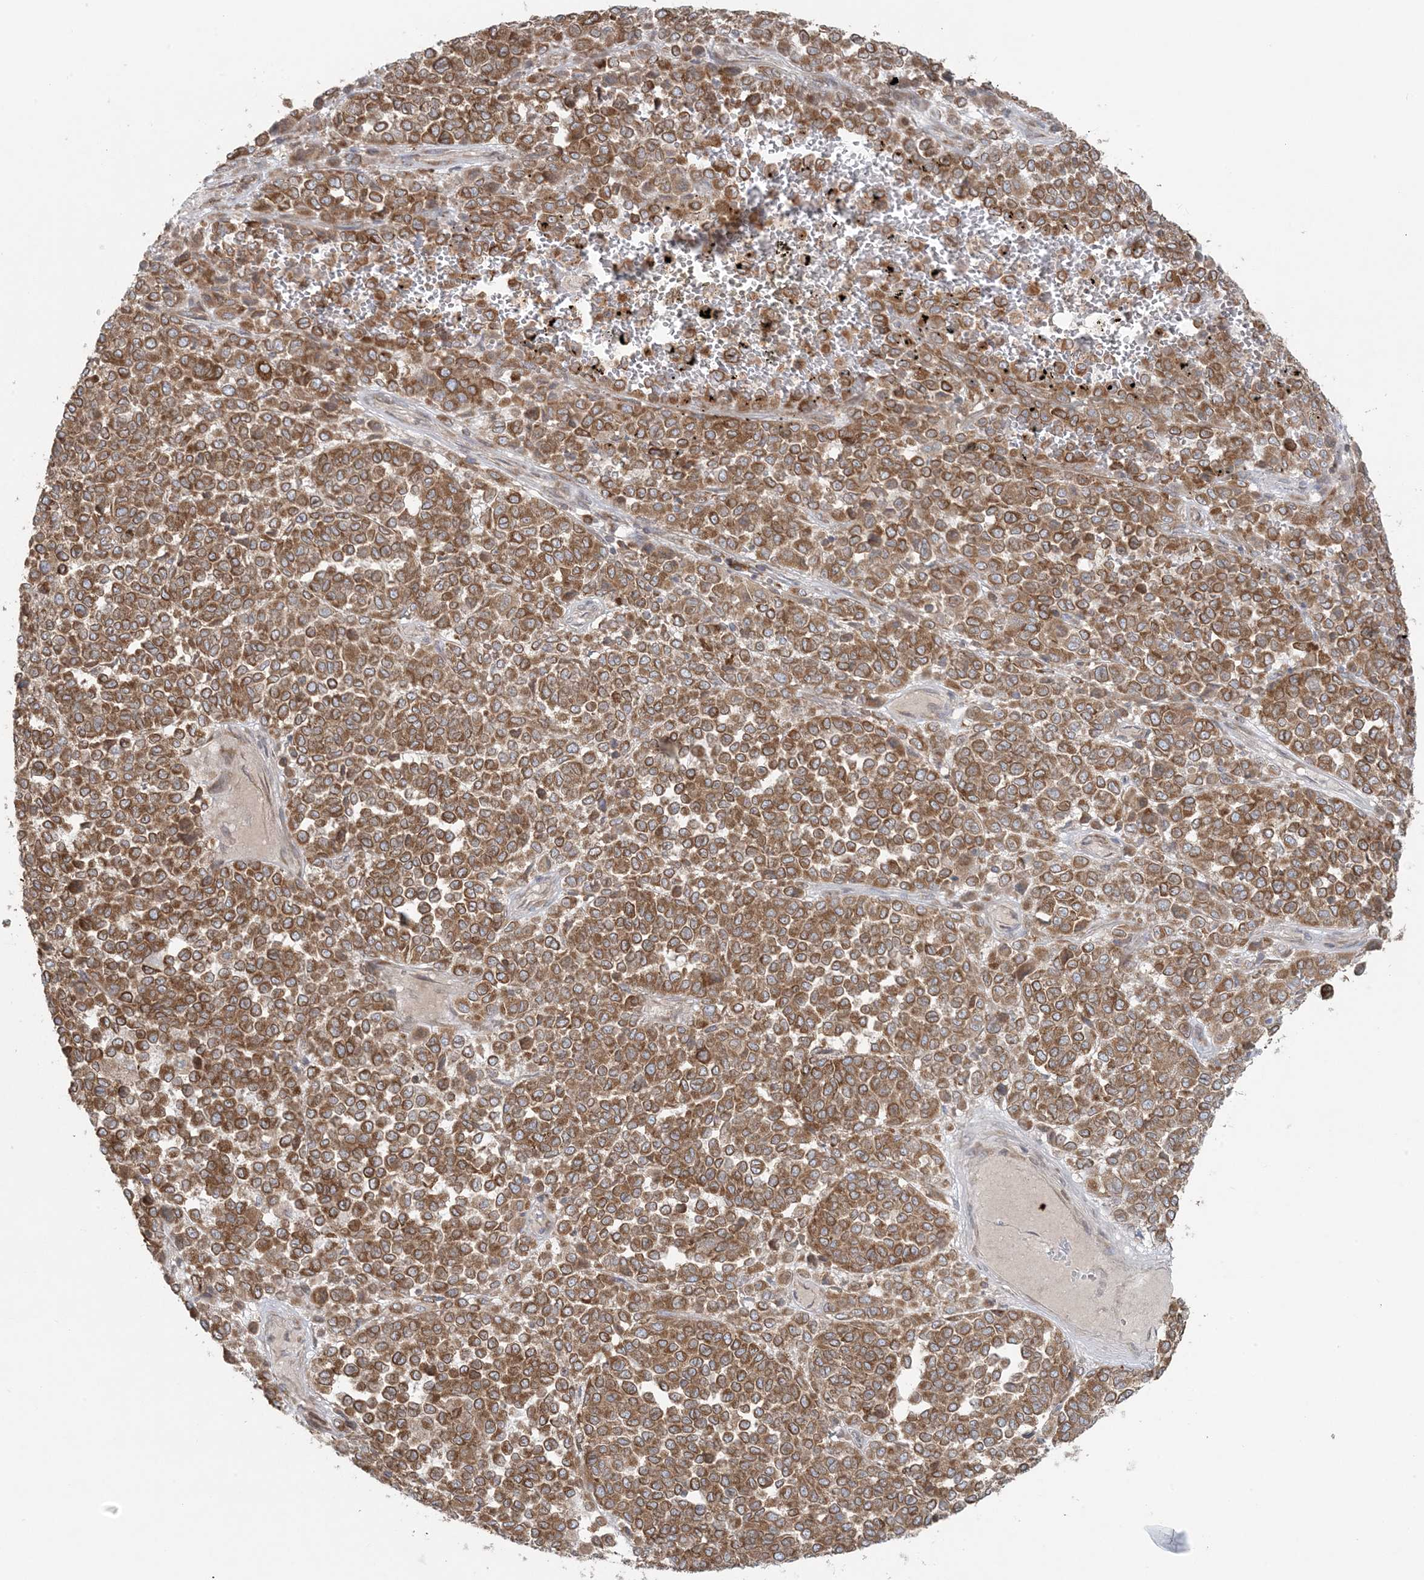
{"staining": {"intensity": "moderate", "quantity": ">75%", "location": "cytoplasmic/membranous"}, "tissue": "melanoma", "cell_type": "Tumor cells", "image_type": "cancer", "snomed": [{"axis": "morphology", "description": "Malignant melanoma, Metastatic site"}, {"axis": "topography", "description": "Pancreas"}], "caption": "Malignant melanoma (metastatic site) tissue displays moderate cytoplasmic/membranous staining in approximately >75% of tumor cells, visualized by immunohistochemistry.", "gene": "UBXN4", "patient": {"sex": "female", "age": 30}}